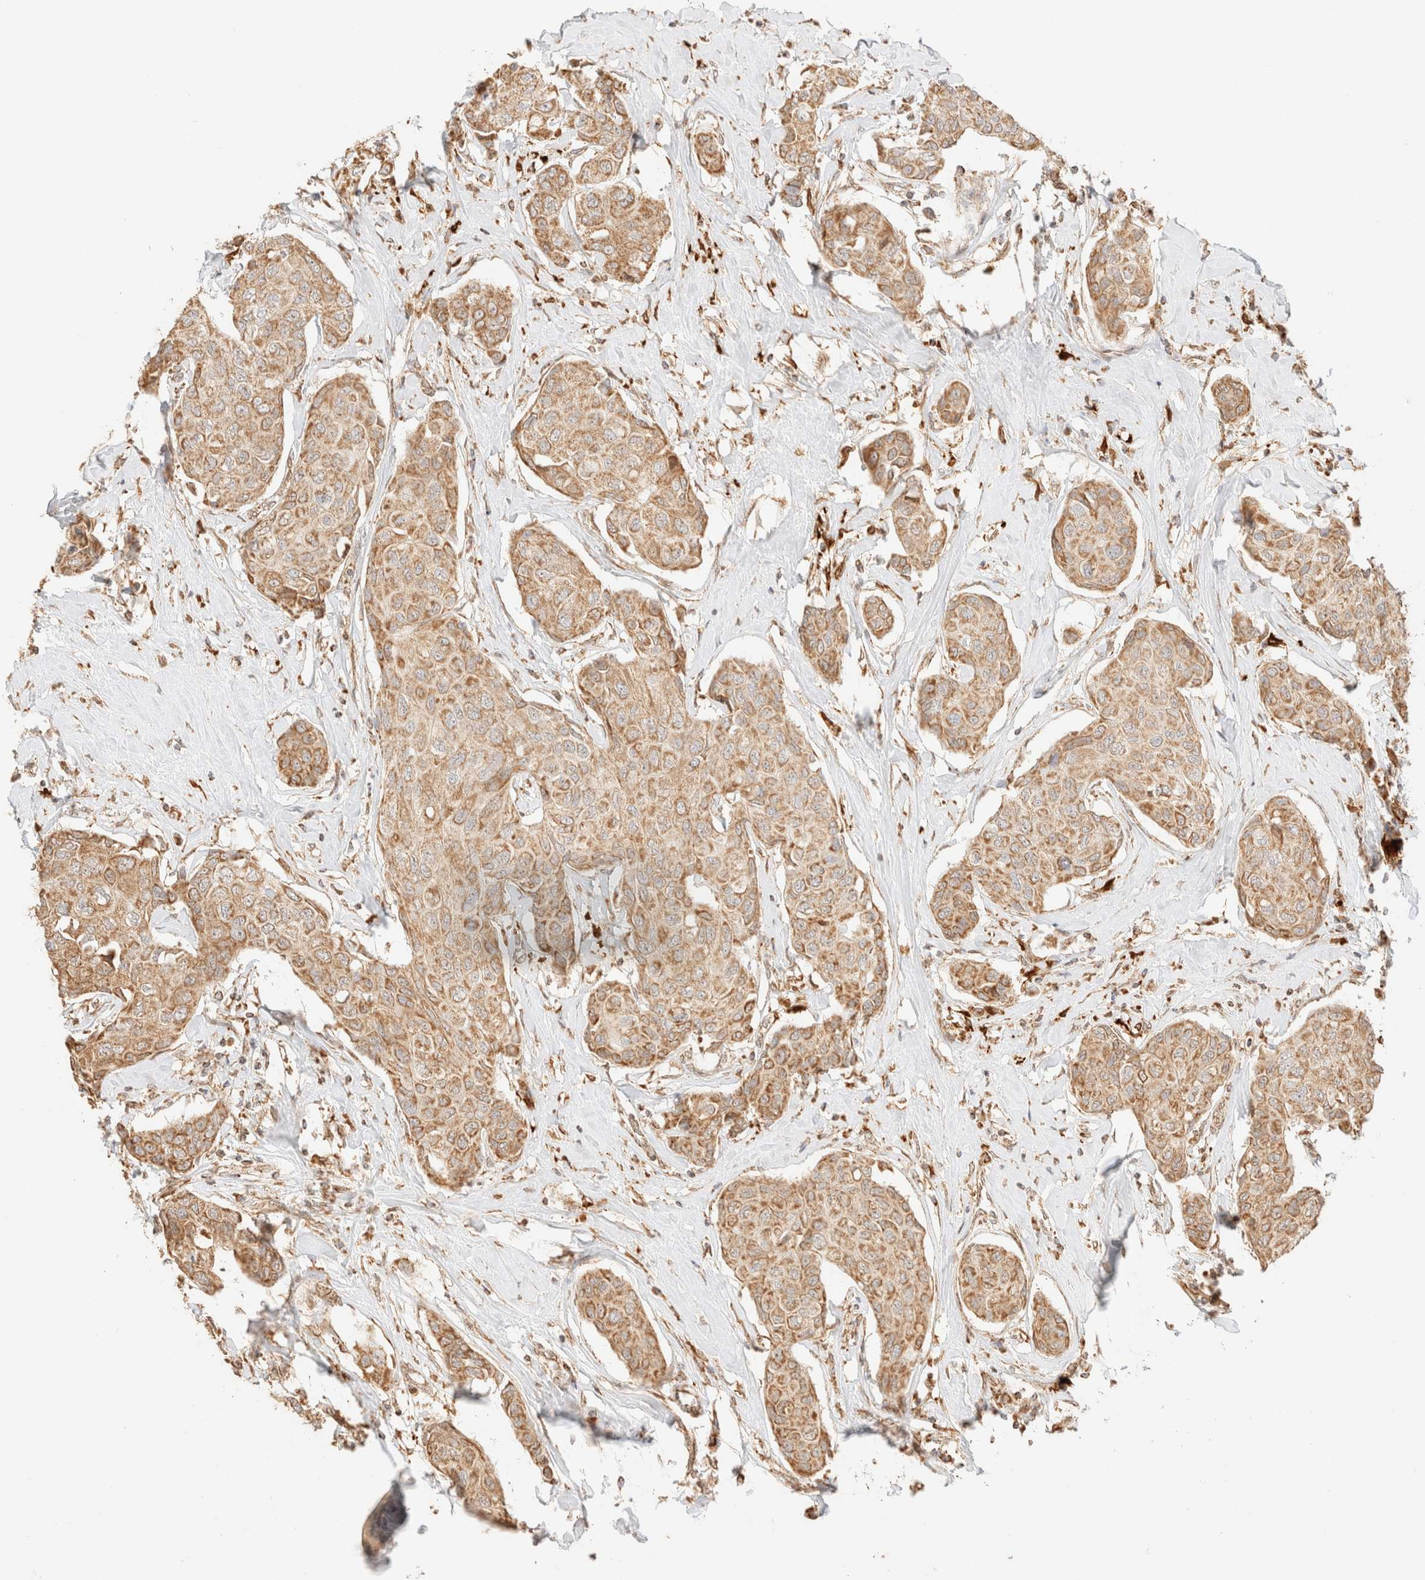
{"staining": {"intensity": "moderate", "quantity": ">75%", "location": "cytoplasmic/membranous"}, "tissue": "breast cancer", "cell_type": "Tumor cells", "image_type": "cancer", "snomed": [{"axis": "morphology", "description": "Duct carcinoma"}, {"axis": "topography", "description": "Breast"}], "caption": "Immunohistochemical staining of breast cancer (infiltrating ductal carcinoma) demonstrates medium levels of moderate cytoplasmic/membranous positivity in approximately >75% of tumor cells.", "gene": "TACO1", "patient": {"sex": "female", "age": 80}}